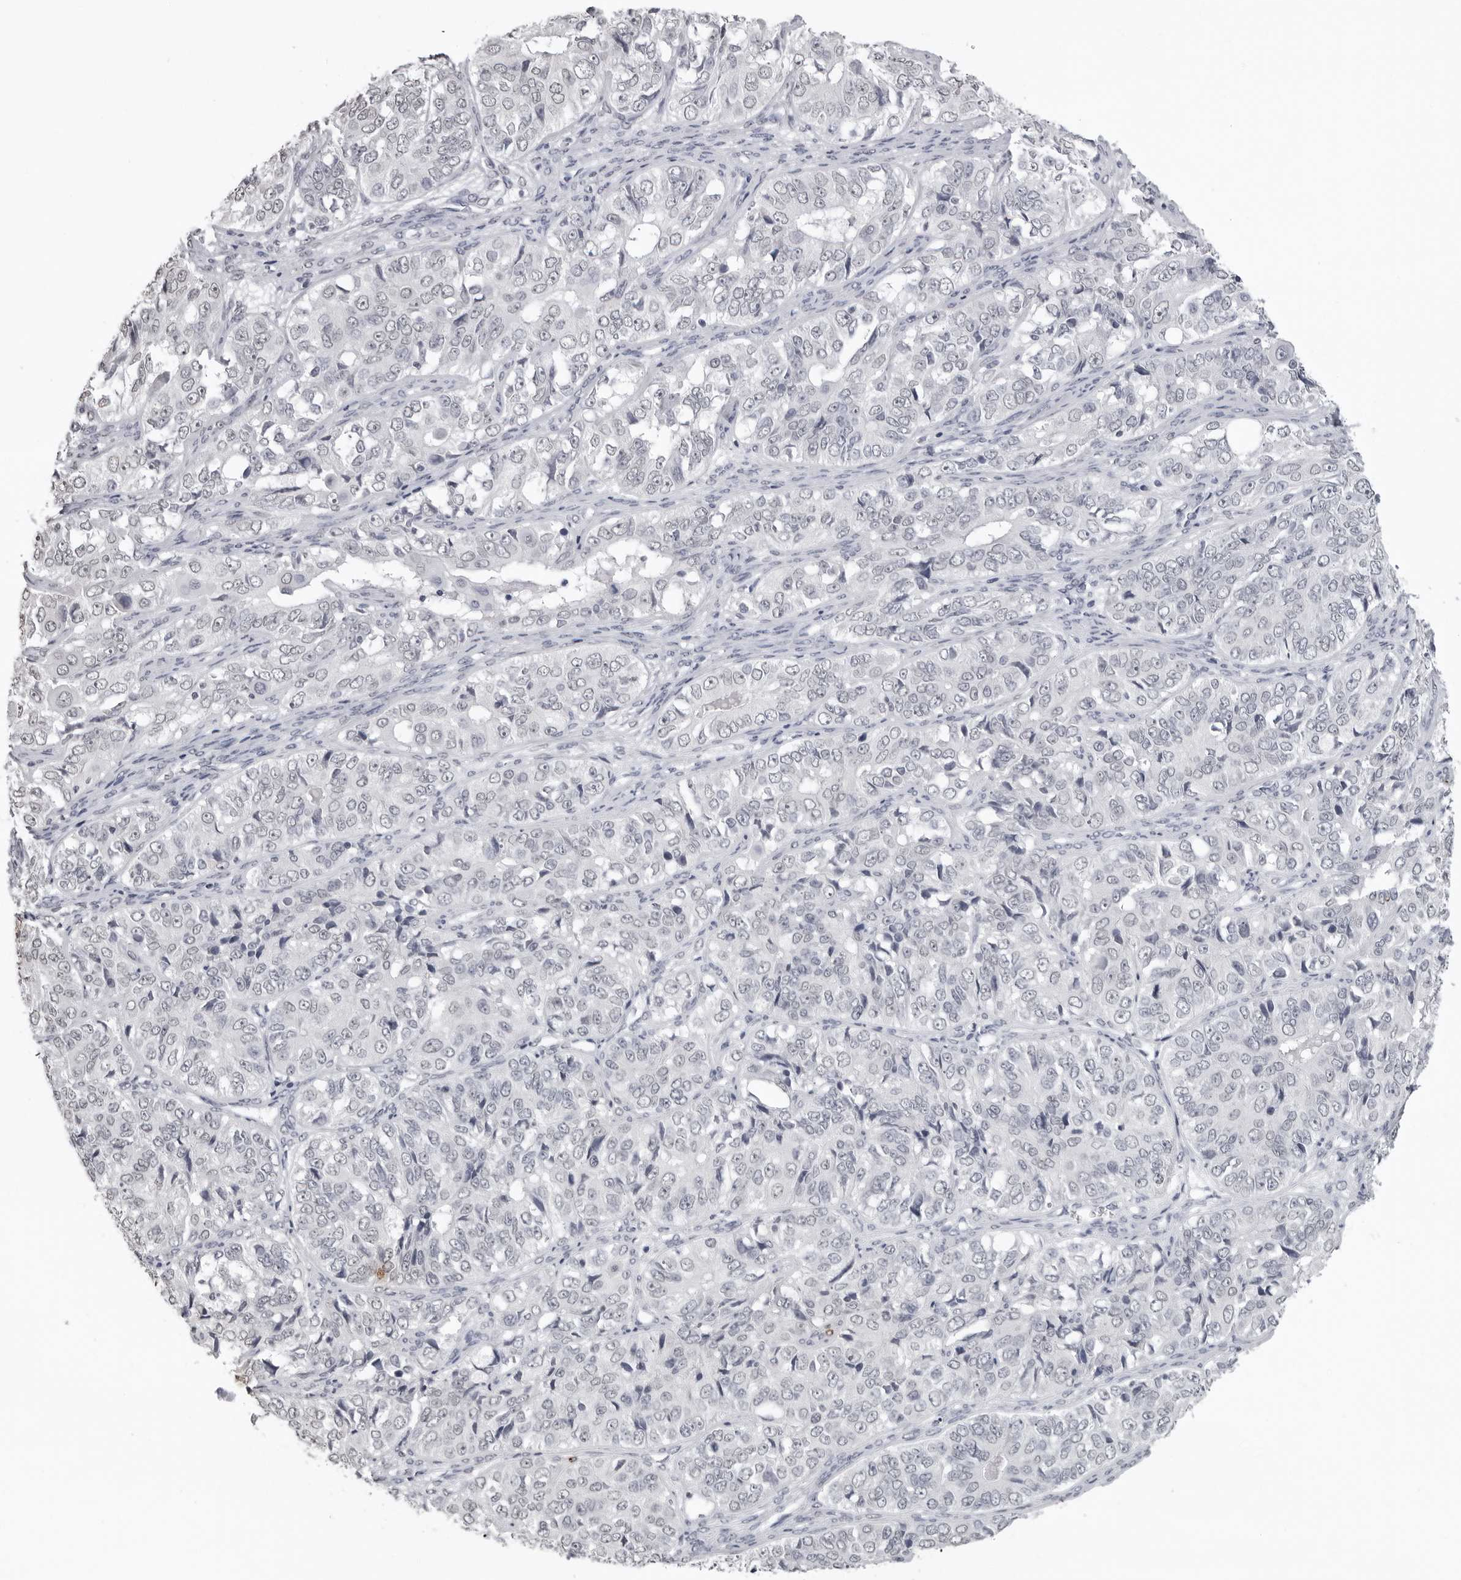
{"staining": {"intensity": "negative", "quantity": "none", "location": "none"}, "tissue": "ovarian cancer", "cell_type": "Tumor cells", "image_type": "cancer", "snomed": [{"axis": "morphology", "description": "Carcinoma, endometroid"}, {"axis": "topography", "description": "Ovary"}], "caption": "Human endometroid carcinoma (ovarian) stained for a protein using immunohistochemistry (IHC) exhibits no expression in tumor cells.", "gene": "HEPACAM", "patient": {"sex": "female", "age": 51}}